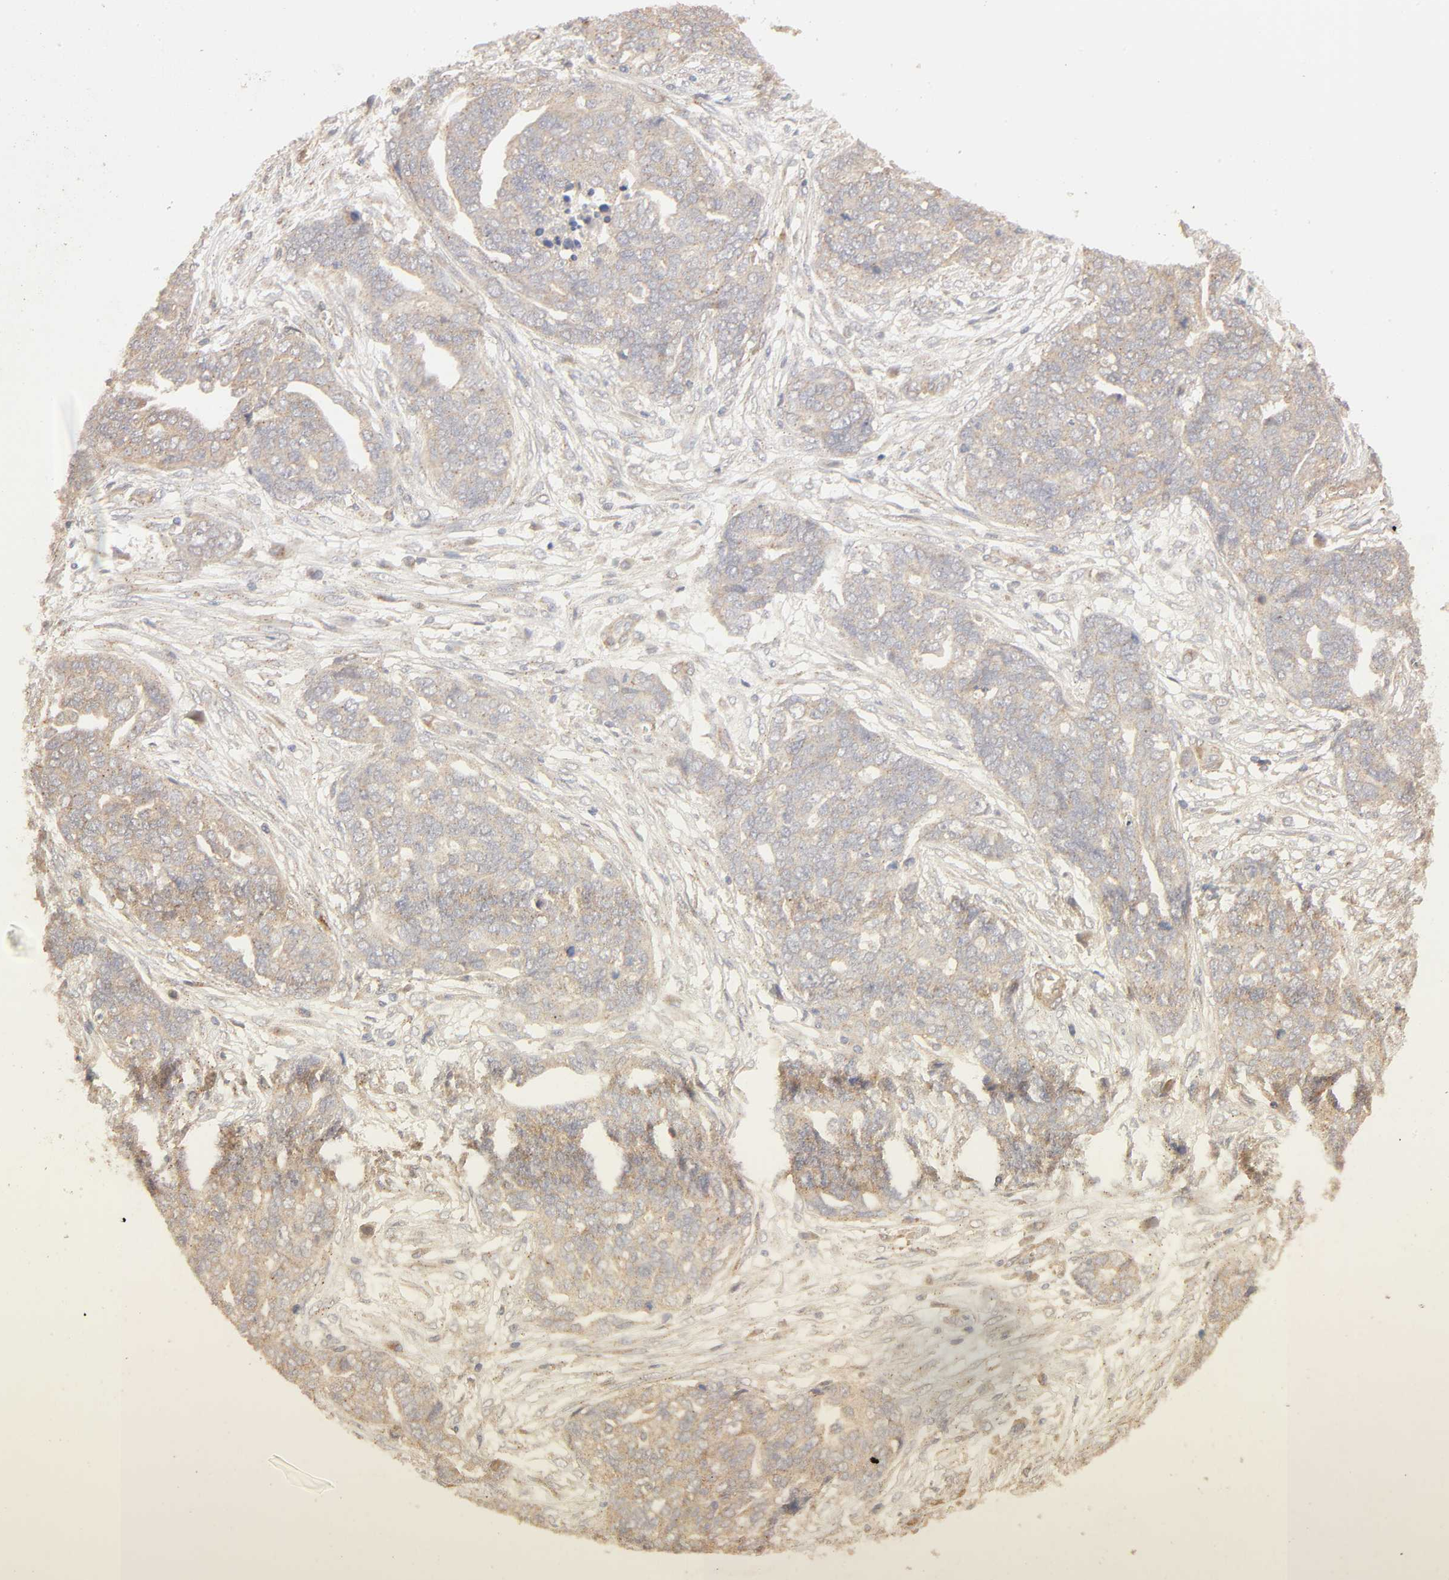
{"staining": {"intensity": "weak", "quantity": "25%-75%", "location": "cytoplasmic/membranous"}, "tissue": "ovarian cancer", "cell_type": "Tumor cells", "image_type": "cancer", "snomed": [{"axis": "morphology", "description": "Normal tissue, NOS"}, {"axis": "morphology", "description": "Cystadenocarcinoma, serous, NOS"}, {"axis": "topography", "description": "Fallopian tube"}, {"axis": "topography", "description": "Ovary"}], "caption": "Ovarian serous cystadenocarcinoma stained for a protein displays weak cytoplasmic/membranous positivity in tumor cells. The protein is stained brown, and the nuclei are stained in blue (DAB (3,3'-diaminobenzidine) IHC with brightfield microscopy, high magnification).", "gene": "EPS8", "patient": {"sex": "female", "age": 56}}